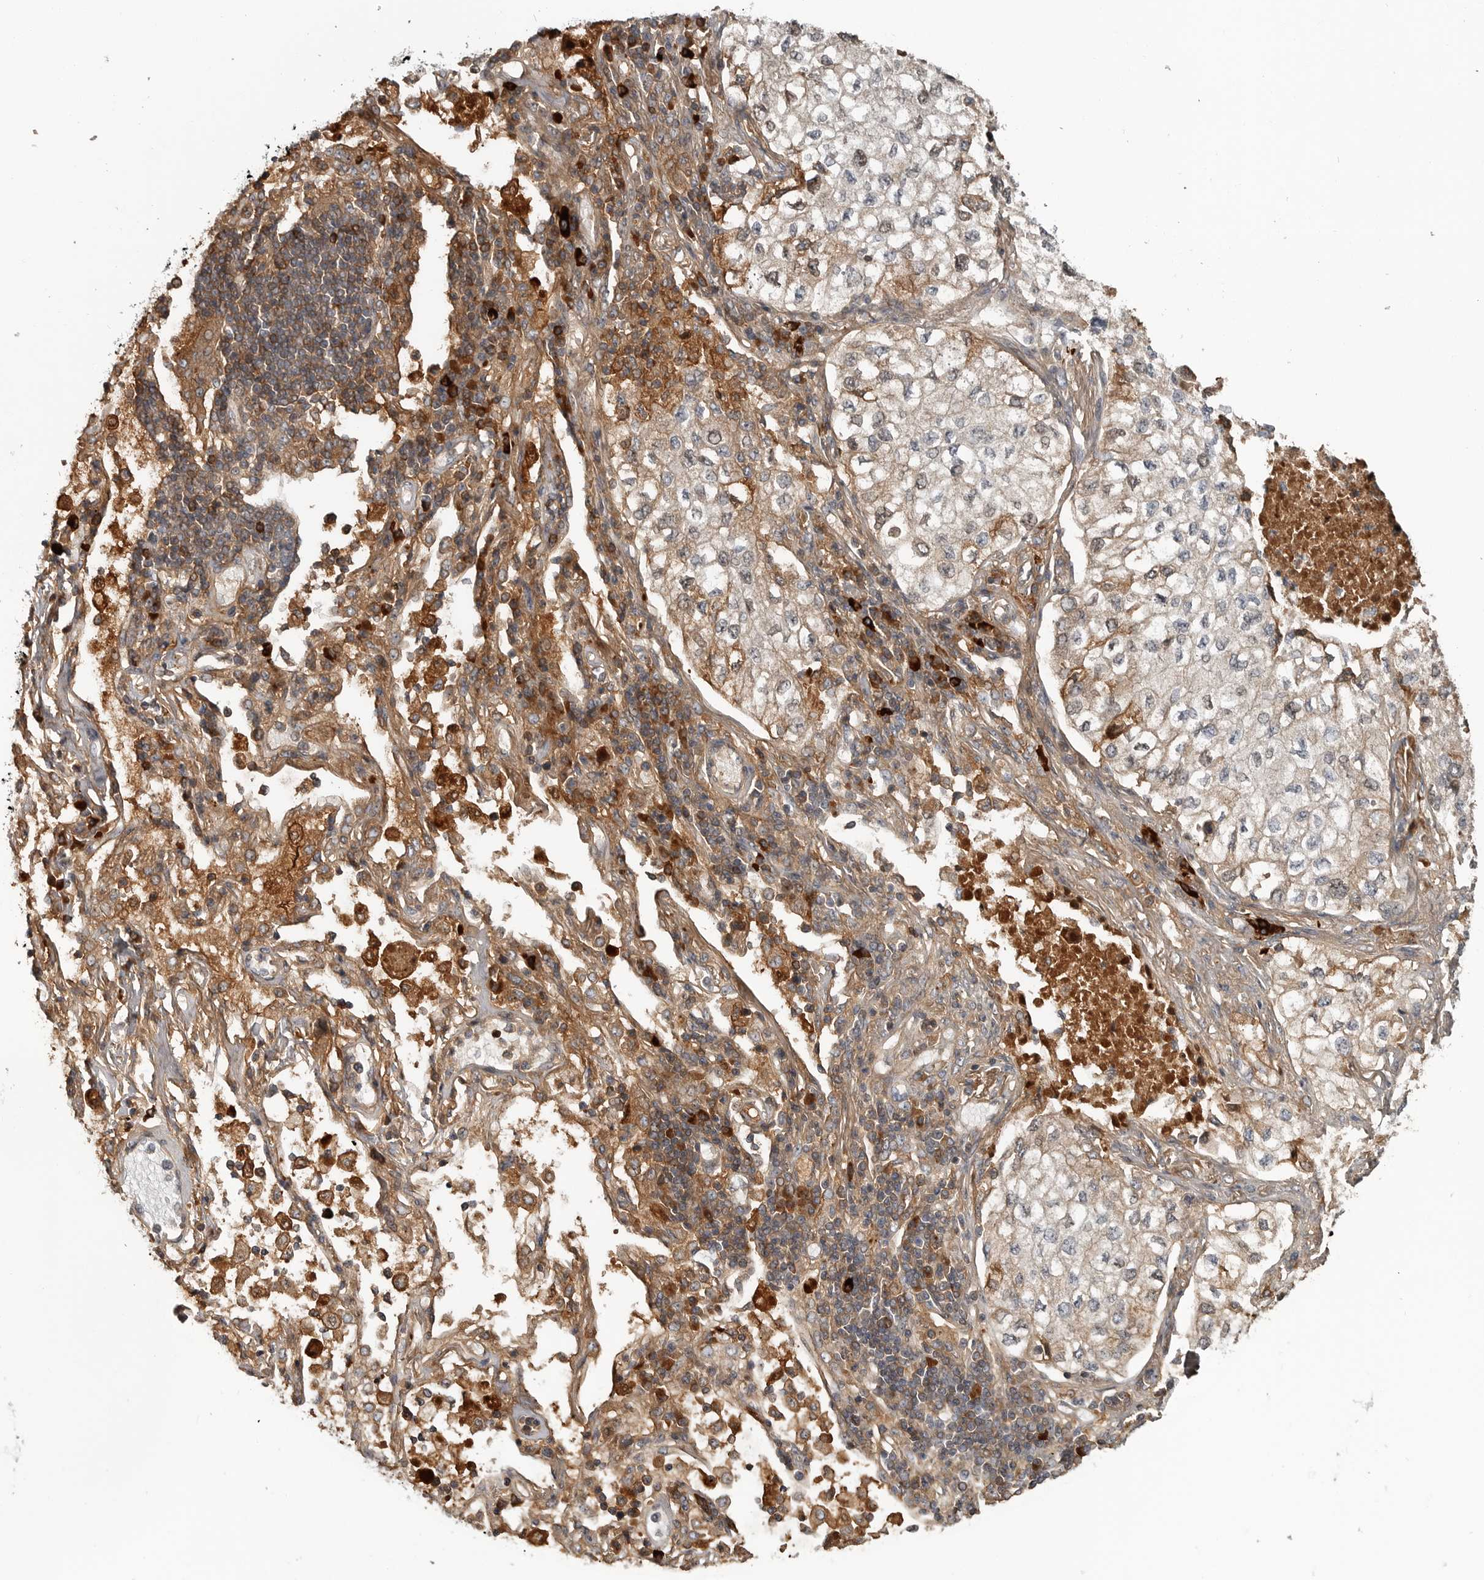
{"staining": {"intensity": "weak", "quantity": "<25%", "location": "cytoplasmic/membranous"}, "tissue": "lung cancer", "cell_type": "Tumor cells", "image_type": "cancer", "snomed": [{"axis": "morphology", "description": "Adenocarcinoma, NOS"}, {"axis": "topography", "description": "Lung"}], "caption": "Immunohistochemical staining of lung adenocarcinoma displays no significant positivity in tumor cells. (DAB immunohistochemistry (IHC) visualized using brightfield microscopy, high magnification).", "gene": "ZNF277", "patient": {"sex": "male", "age": 63}}